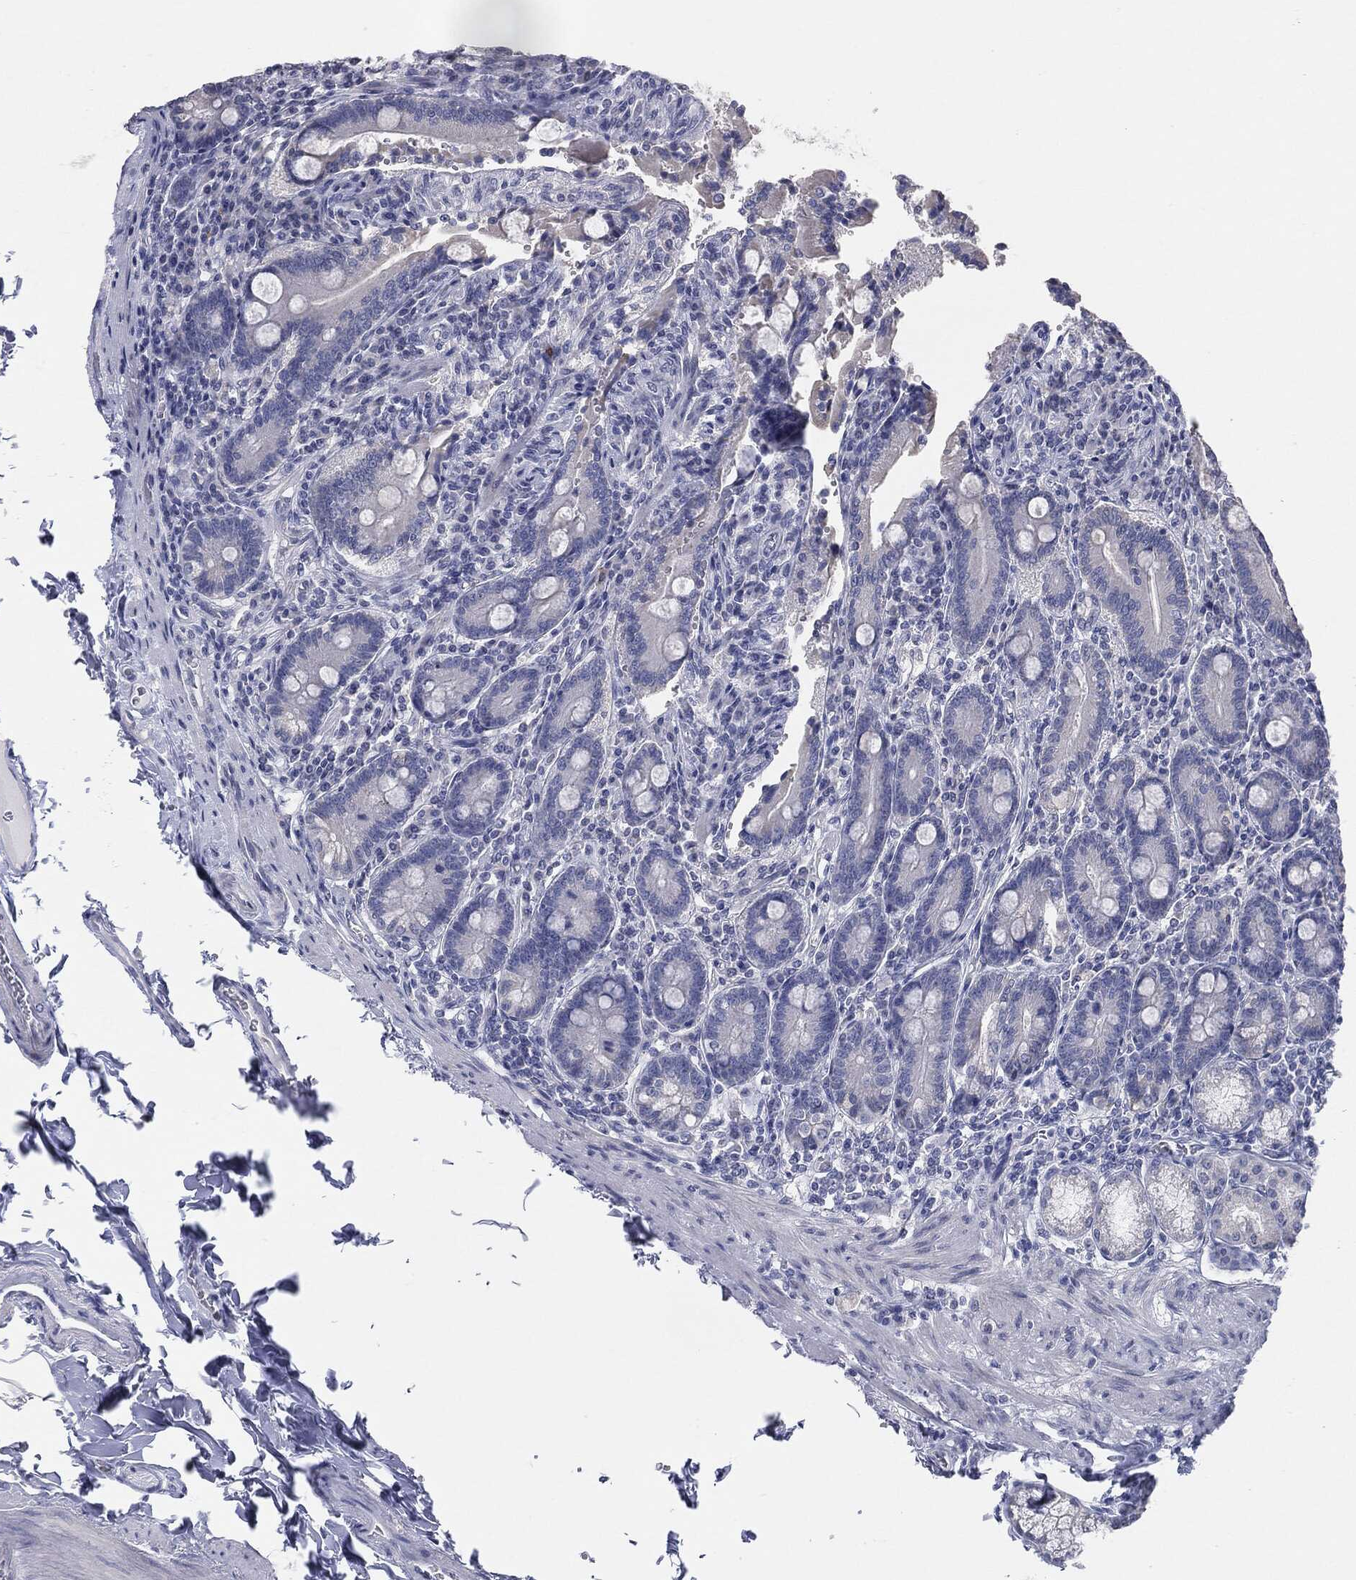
{"staining": {"intensity": "negative", "quantity": "none", "location": "none"}, "tissue": "duodenum", "cell_type": "Glandular cells", "image_type": "normal", "snomed": [{"axis": "morphology", "description": "Normal tissue, NOS"}, {"axis": "topography", "description": "Duodenum"}], "caption": "A photomicrograph of duodenum stained for a protein shows no brown staining in glandular cells.", "gene": "DMKN", "patient": {"sex": "female", "age": 62}}